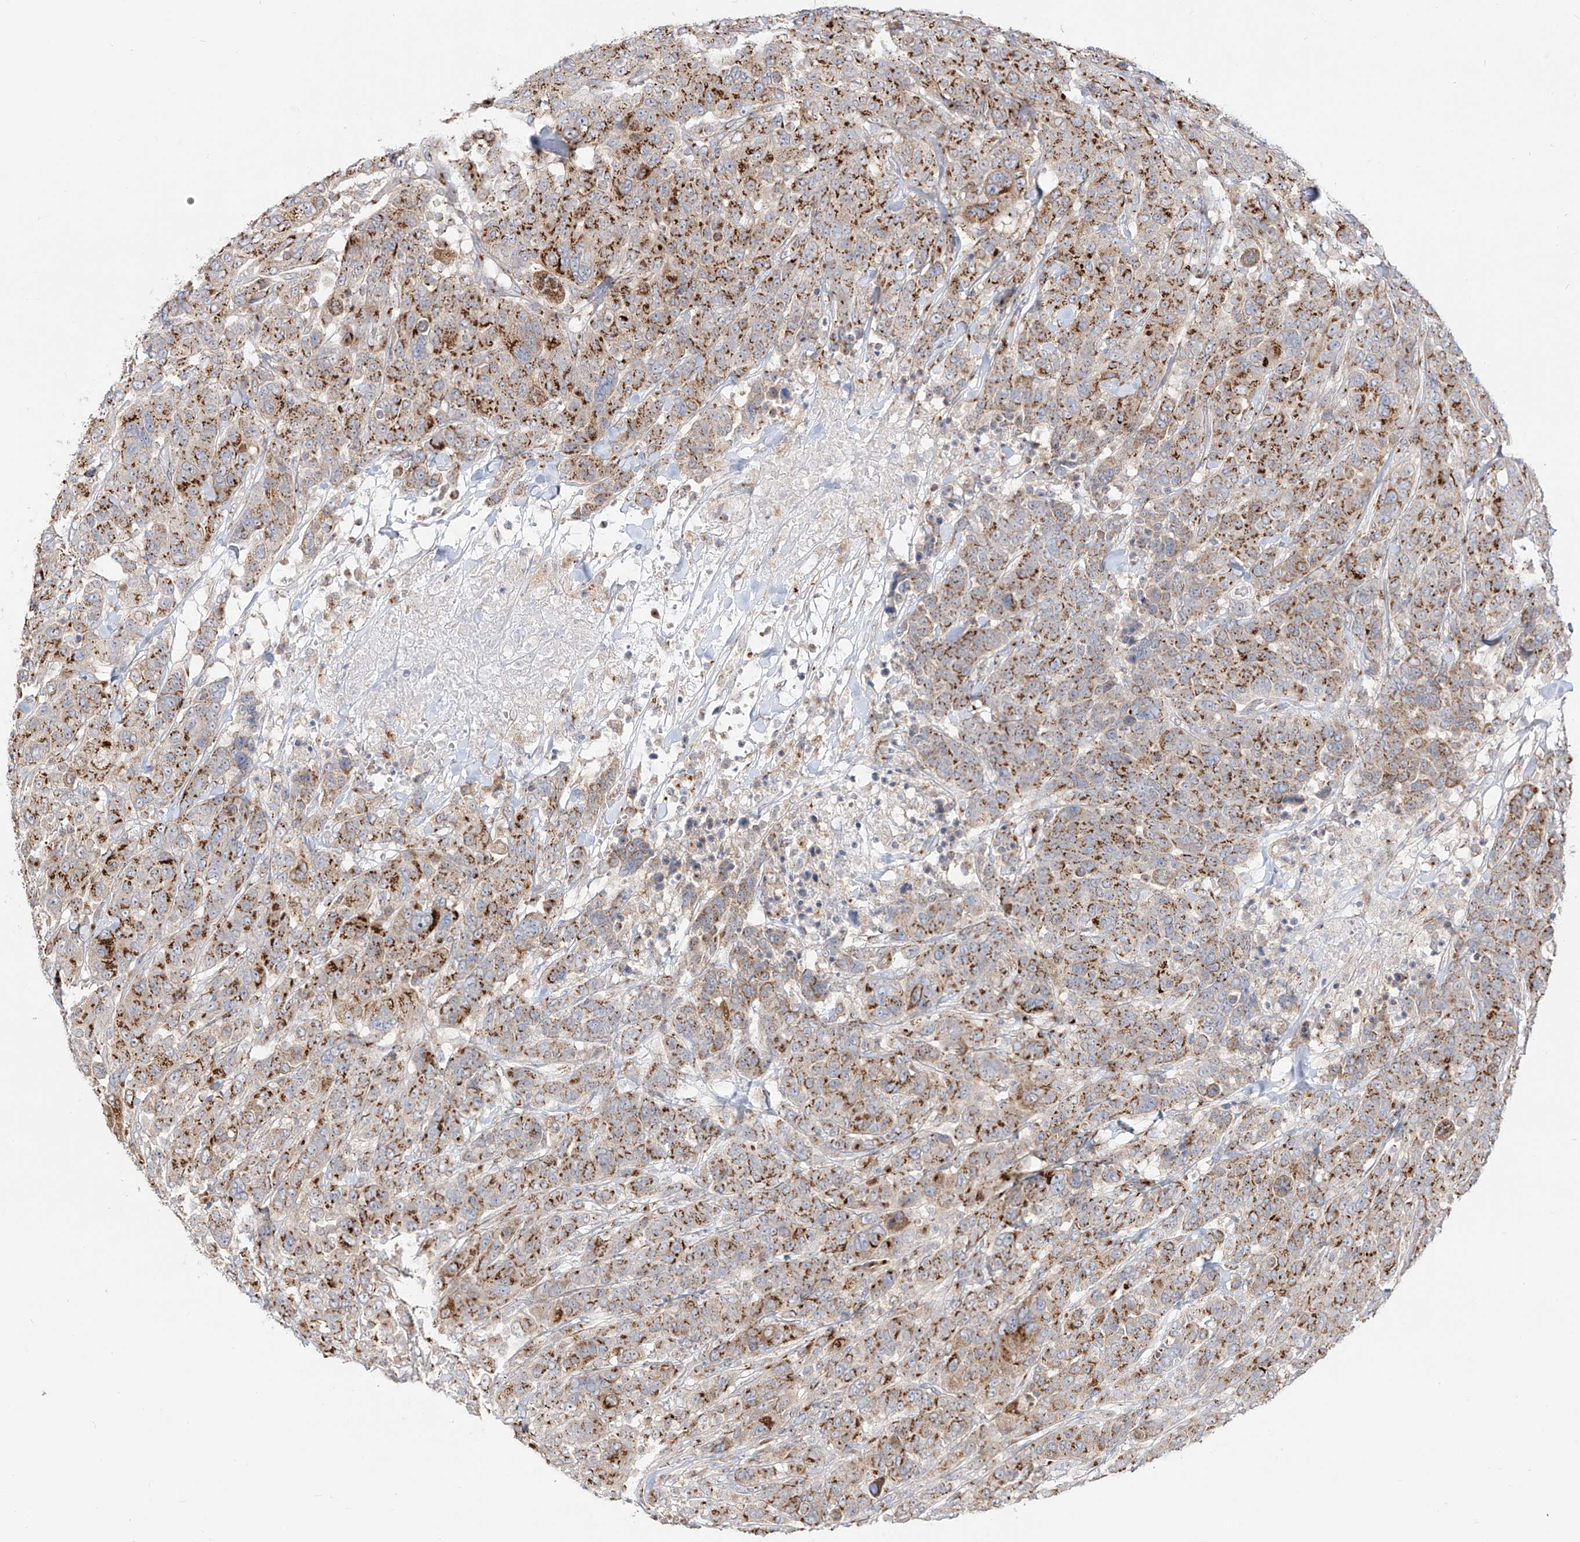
{"staining": {"intensity": "moderate", "quantity": ">75%", "location": "cytoplasmic/membranous"}, "tissue": "breast cancer", "cell_type": "Tumor cells", "image_type": "cancer", "snomed": [{"axis": "morphology", "description": "Duct carcinoma"}, {"axis": "topography", "description": "Breast"}], "caption": "Moderate cytoplasmic/membranous expression for a protein is appreciated in approximately >75% of tumor cells of invasive ductal carcinoma (breast) using IHC.", "gene": "BSDC1", "patient": {"sex": "female", "age": 37}}